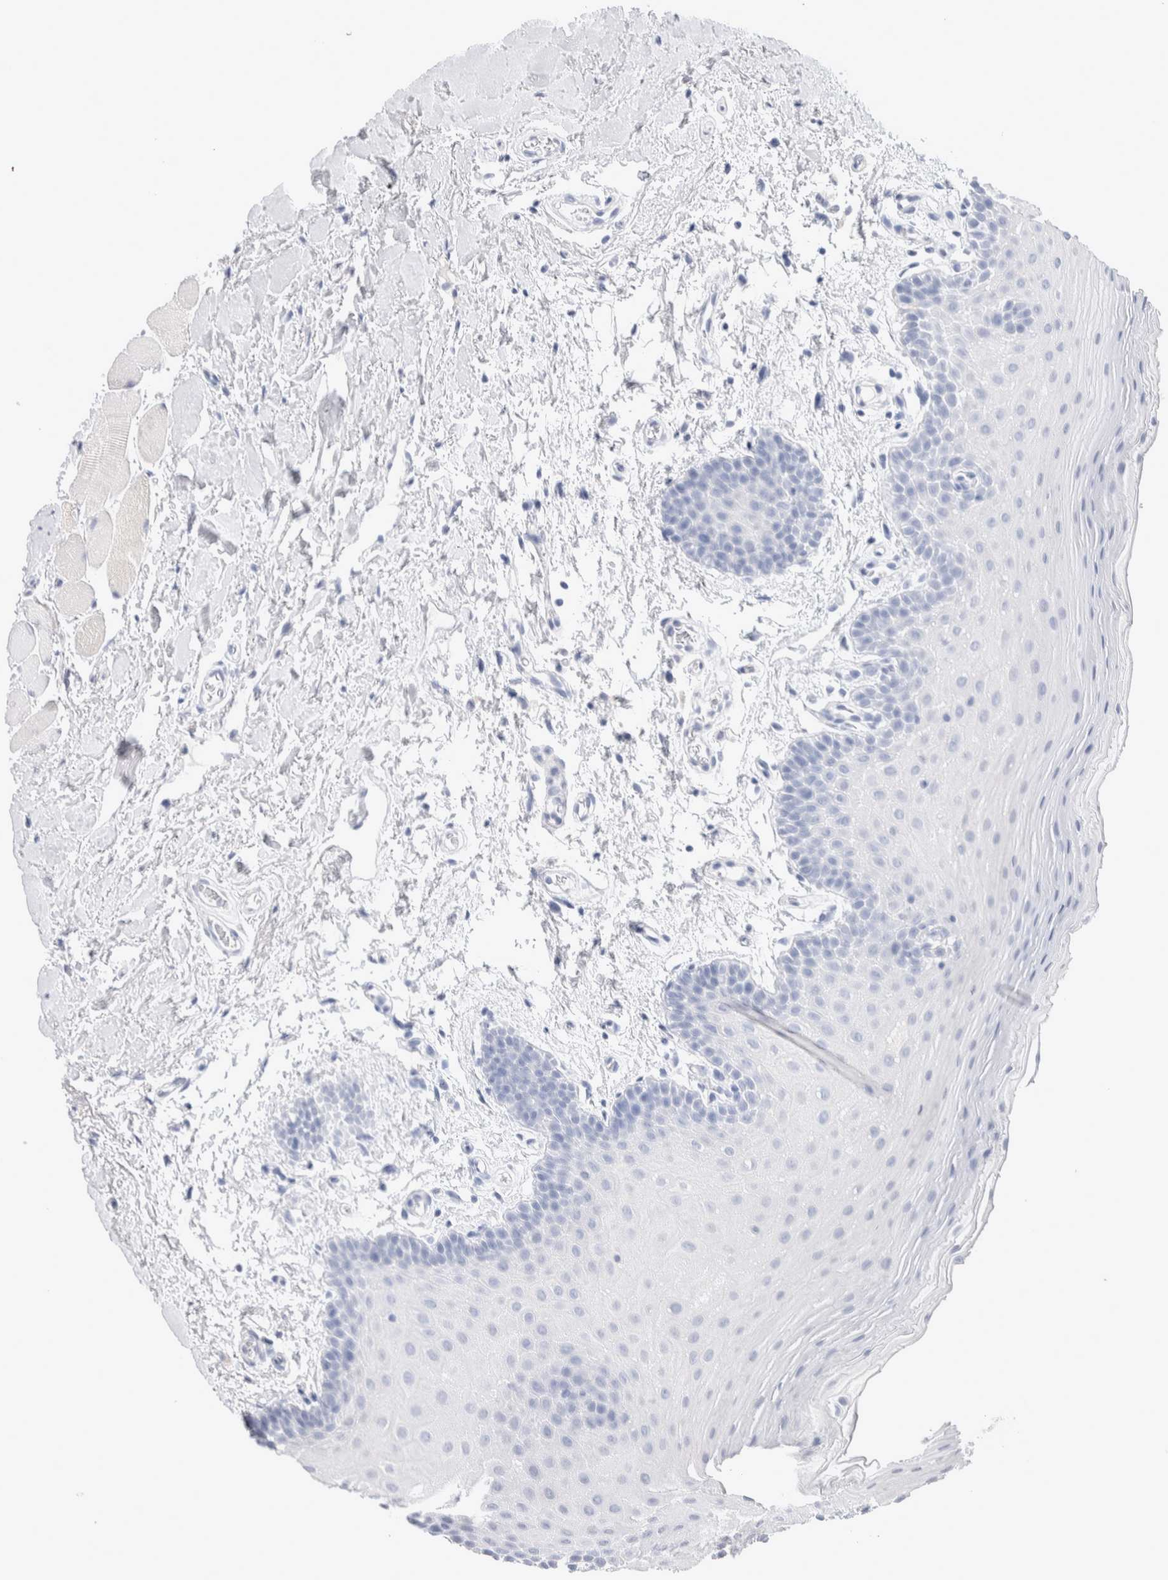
{"staining": {"intensity": "negative", "quantity": "none", "location": "none"}, "tissue": "oral mucosa", "cell_type": "Squamous epithelial cells", "image_type": "normal", "snomed": [{"axis": "morphology", "description": "Normal tissue, NOS"}, {"axis": "topography", "description": "Oral tissue"}], "caption": "This is a photomicrograph of immunohistochemistry (IHC) staining of normal oral mucosa, which shows no staining in squamous epithelial cells.", "gene": "GDA", "patient": {"sex": "male", "age": 62}}